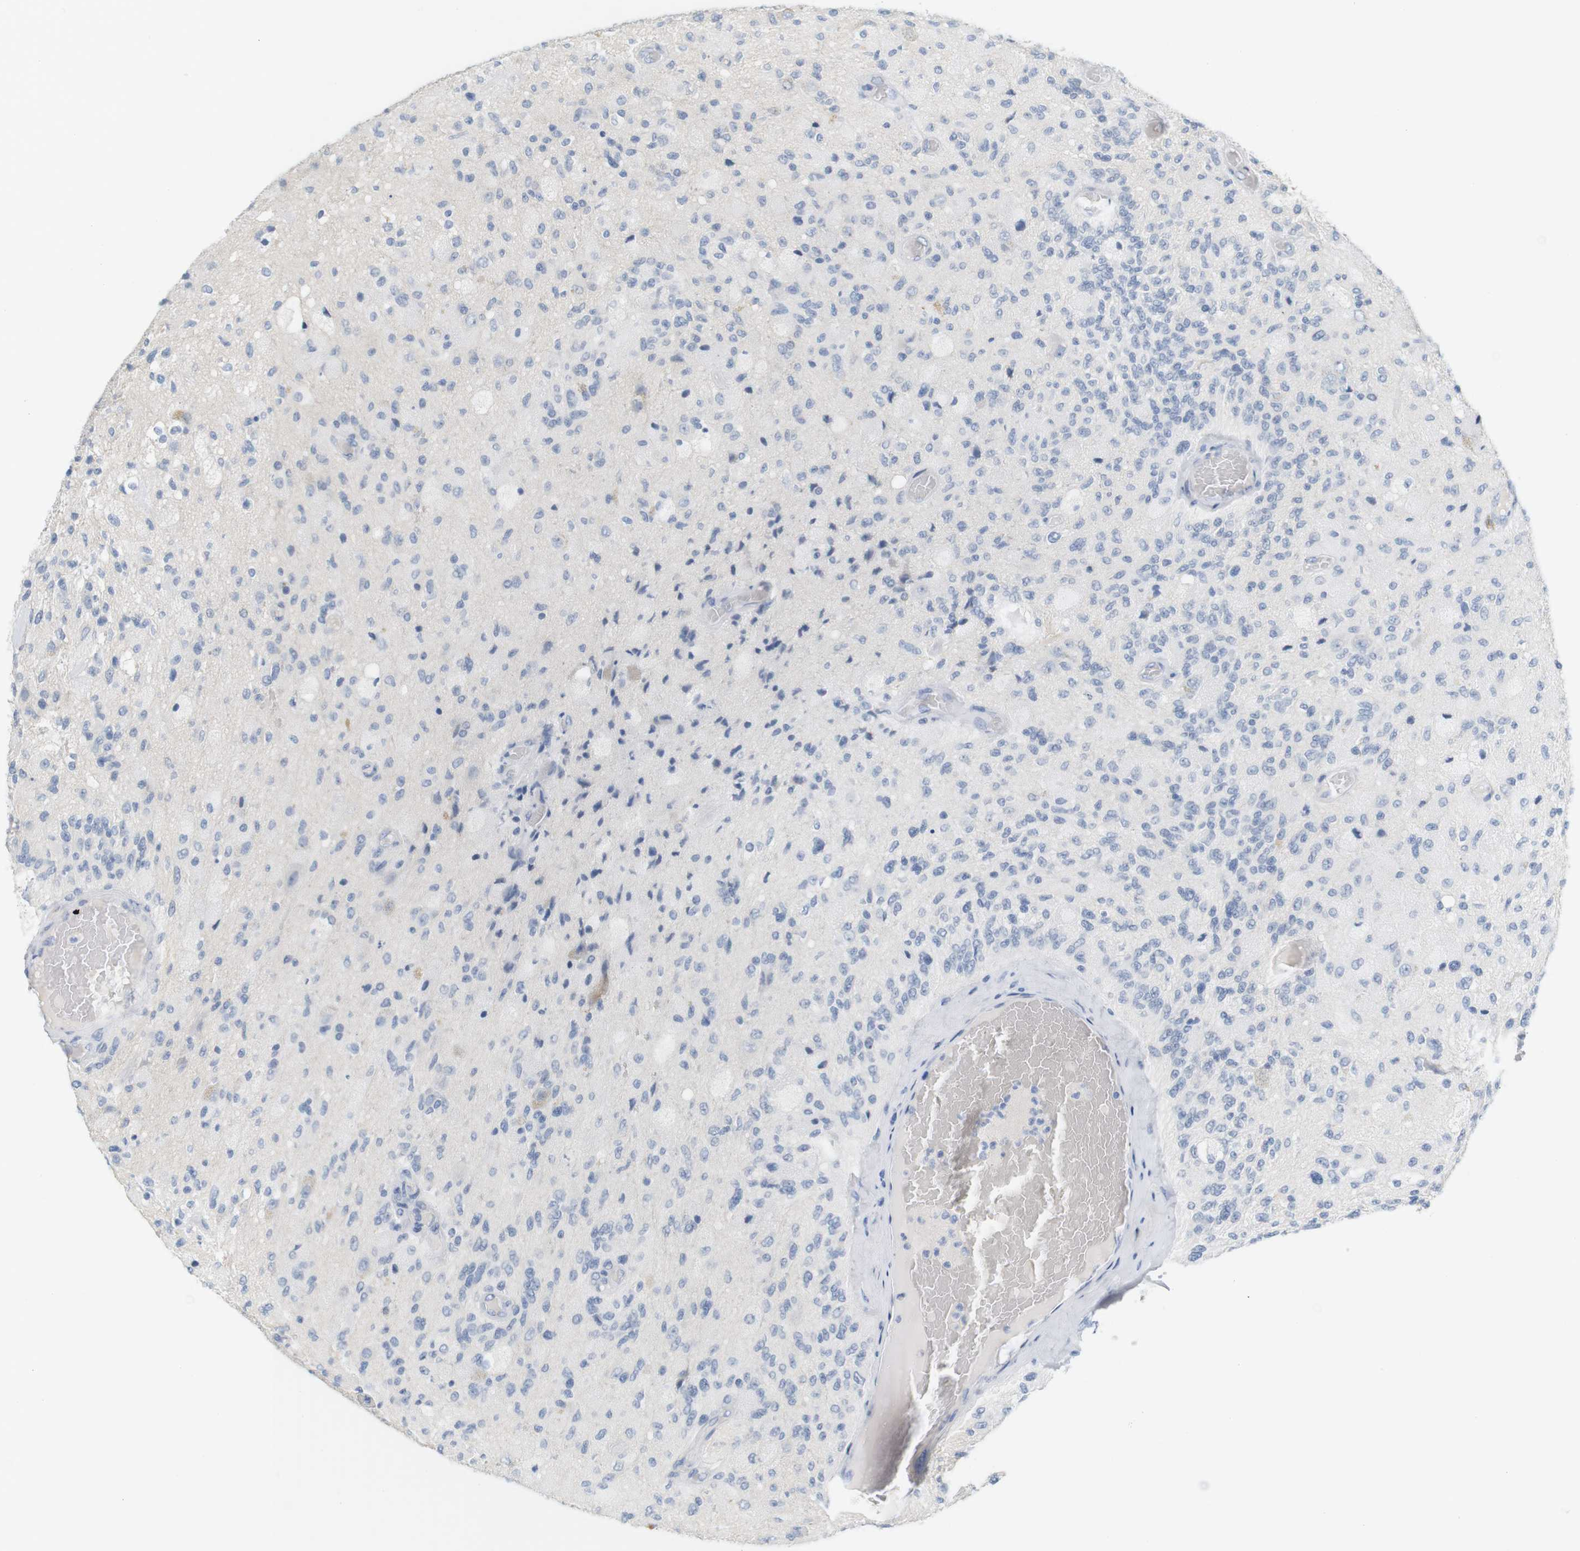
{"staining": {"intensity": "negative", "quantity": "none", "location": "none"}, "tissue": "glioma", "cell_type": "Tumor cells", "image_type": "cancer", "snomed": [{"axis": "morphology", "description": "Normal tissue, NOS"}, {"axis": "morphology", "description": "Glioma, malignant, High grade"}, {"axis": "topography", "description": "Cerebral cortex"}], "caption": "Tumor cells are negative for brown protein staining in malignant glioma (high-grade).", "gene": "RGS9", "patient": {"sex": "male", "age": 77}}